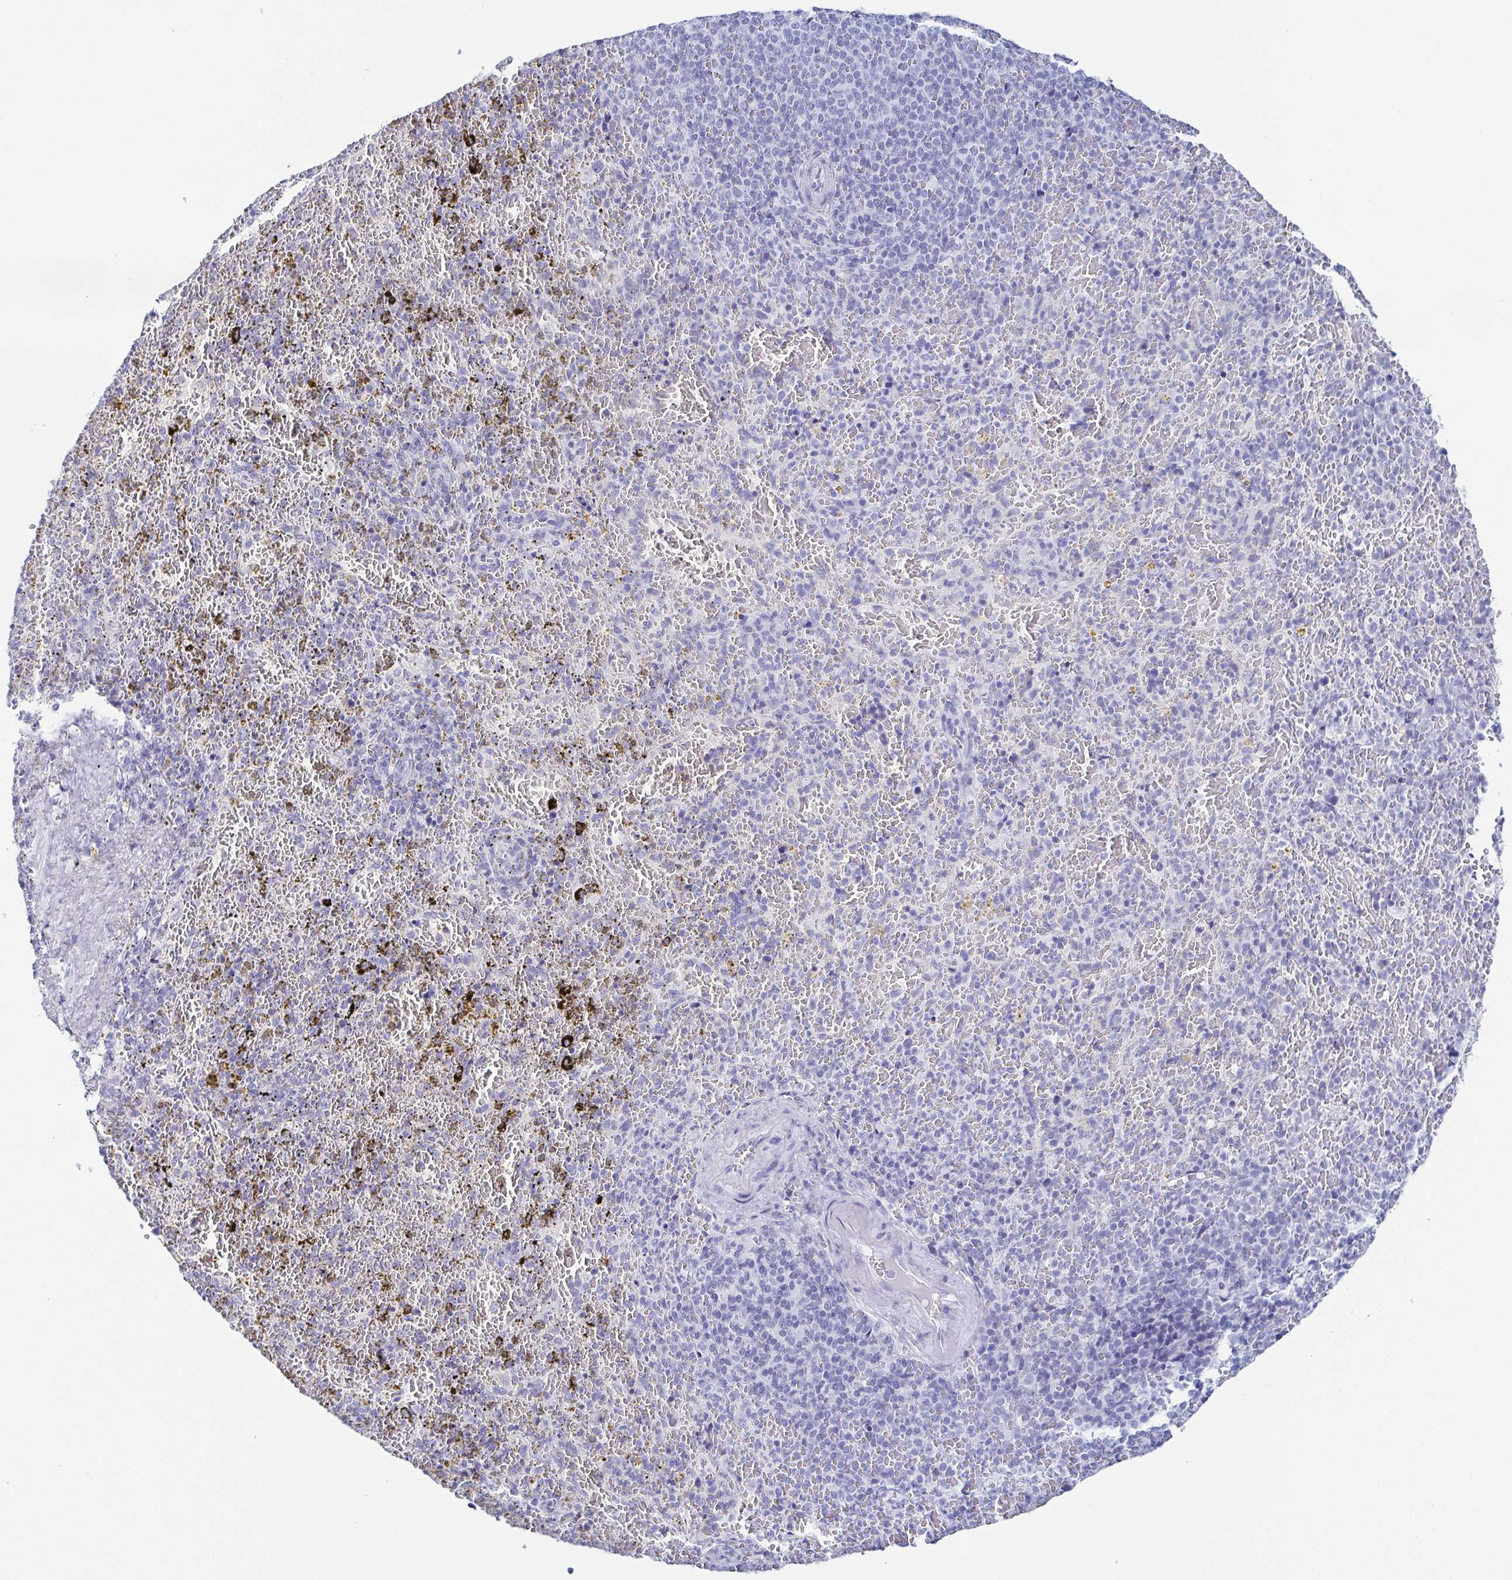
{"staining": {"intensity": "negative", "quantity": "none", "location": "none"}, "tissue": "spleen", "cell_type": "Cells in red pulp", "image_type": "normal", "snomed": [{"axis": "morphology", "description": "Normal tissue, NOS"}, {"axis": "topography", "description": "Spleen"}], "caption": "High magnification brightfield microscopy of benign spleen stained with DAB (3,3'-diaminobenzidine) (brown) and counterstained with hematoxylin (blue): cells in red pulp show no significant expression. (DAB immunohistochemistry (IHC) with hematoxylin counter stain).", "gene": "ZG16B", "patient": {"sex": "female", "age": 50}}